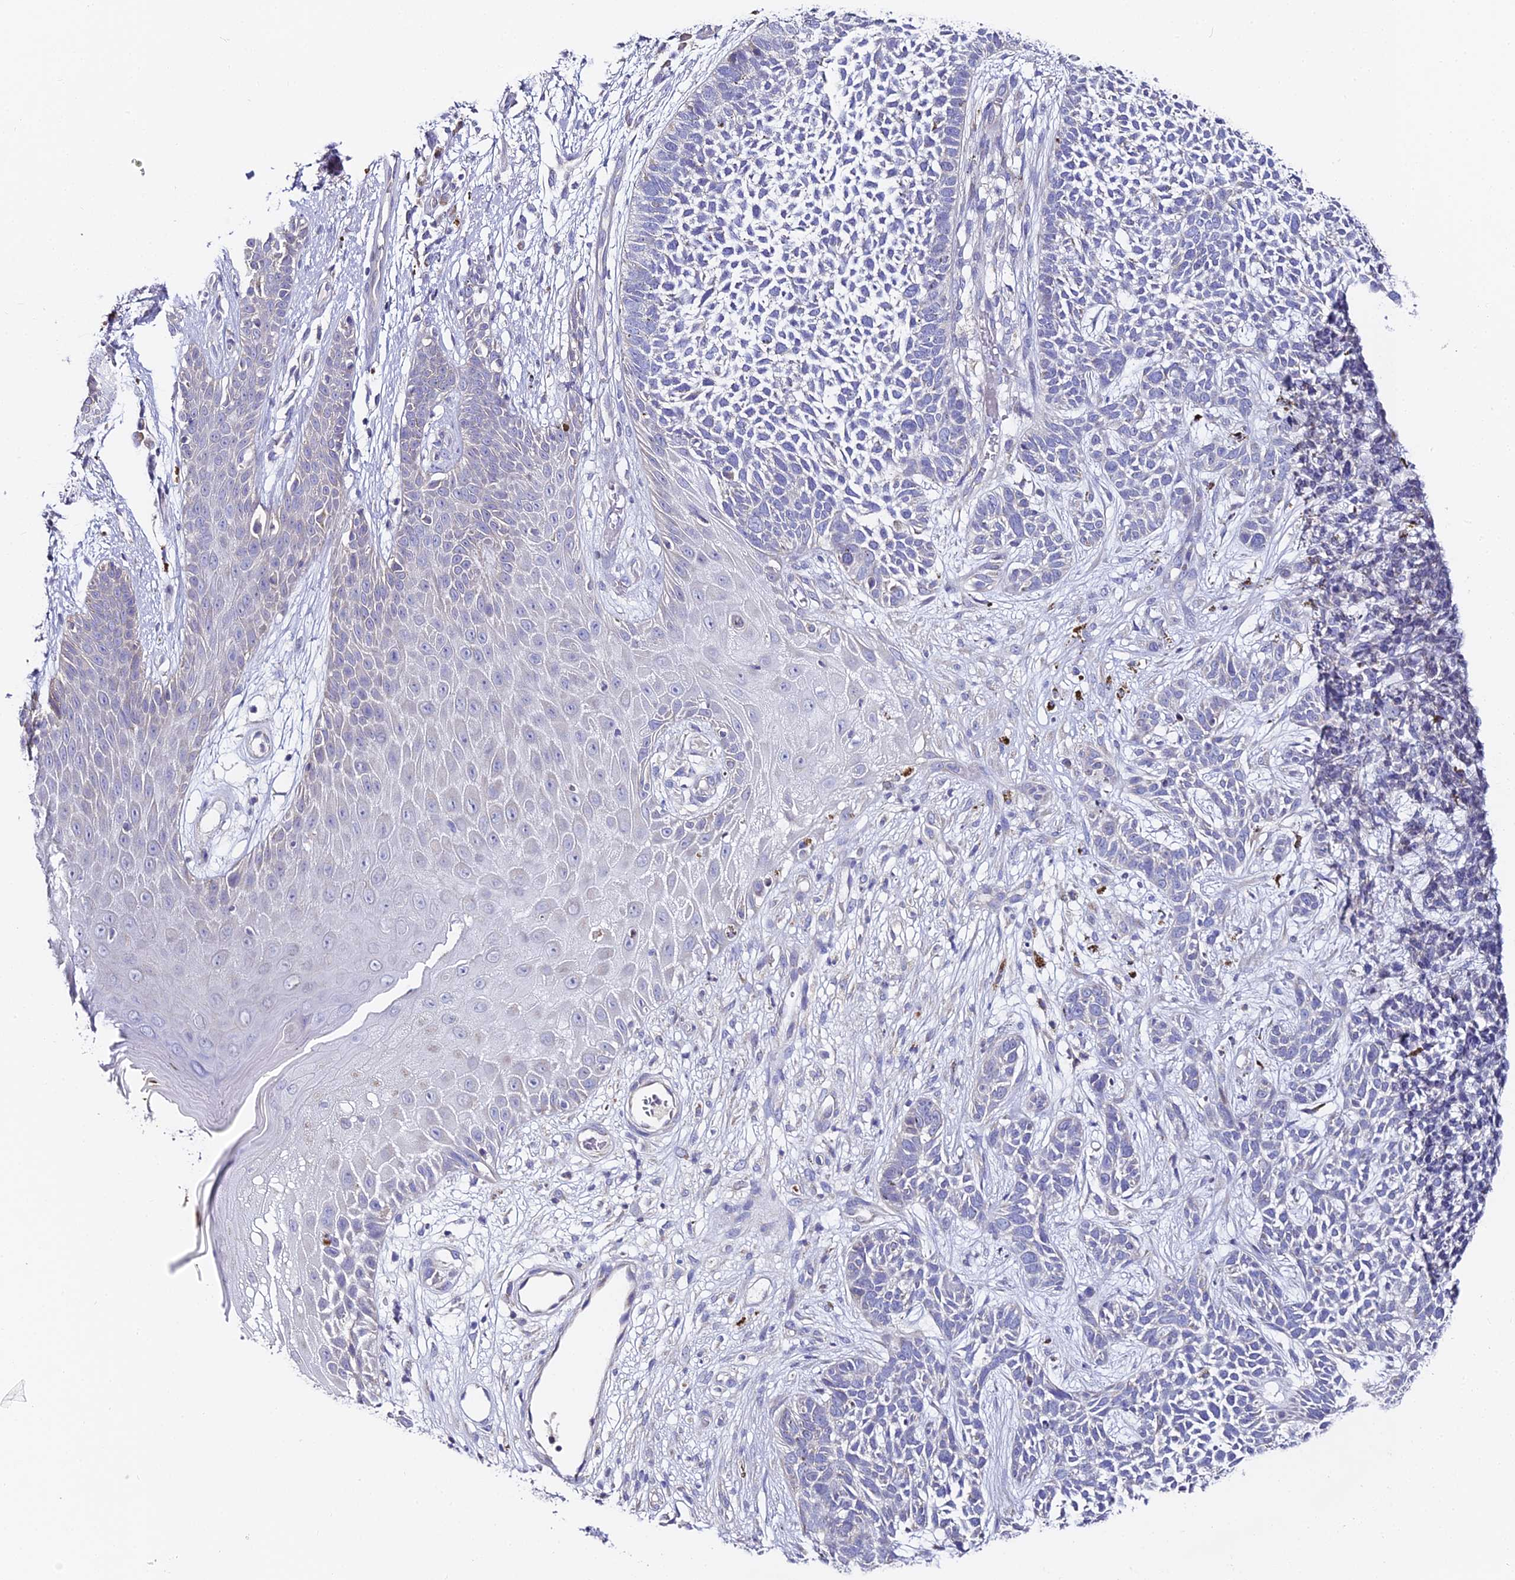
{"staining": {"intensity": "negative", "quantity": "none", "location": "none"}, "tissue": "skin cancer", "cell_type": "Tumor cells", "image_type": "cancer", "snomed": [{"axis": "morphology", "description": "Basal cell carcinoma"}, {"axis": "topography", "description": "Skin"}], "caption": "A photomicrograph of skin cancer (basal cell carcinoma) stained for a protein reveals no brown staining in tumor cells. The staining was performed using DAB to visualize the protein expression in brown, while the nuclei were stained in blue with hematoxylin (Magnification: 20x).", "gene": "SERP1", "patient": {"sex": "female", "age": 84}}